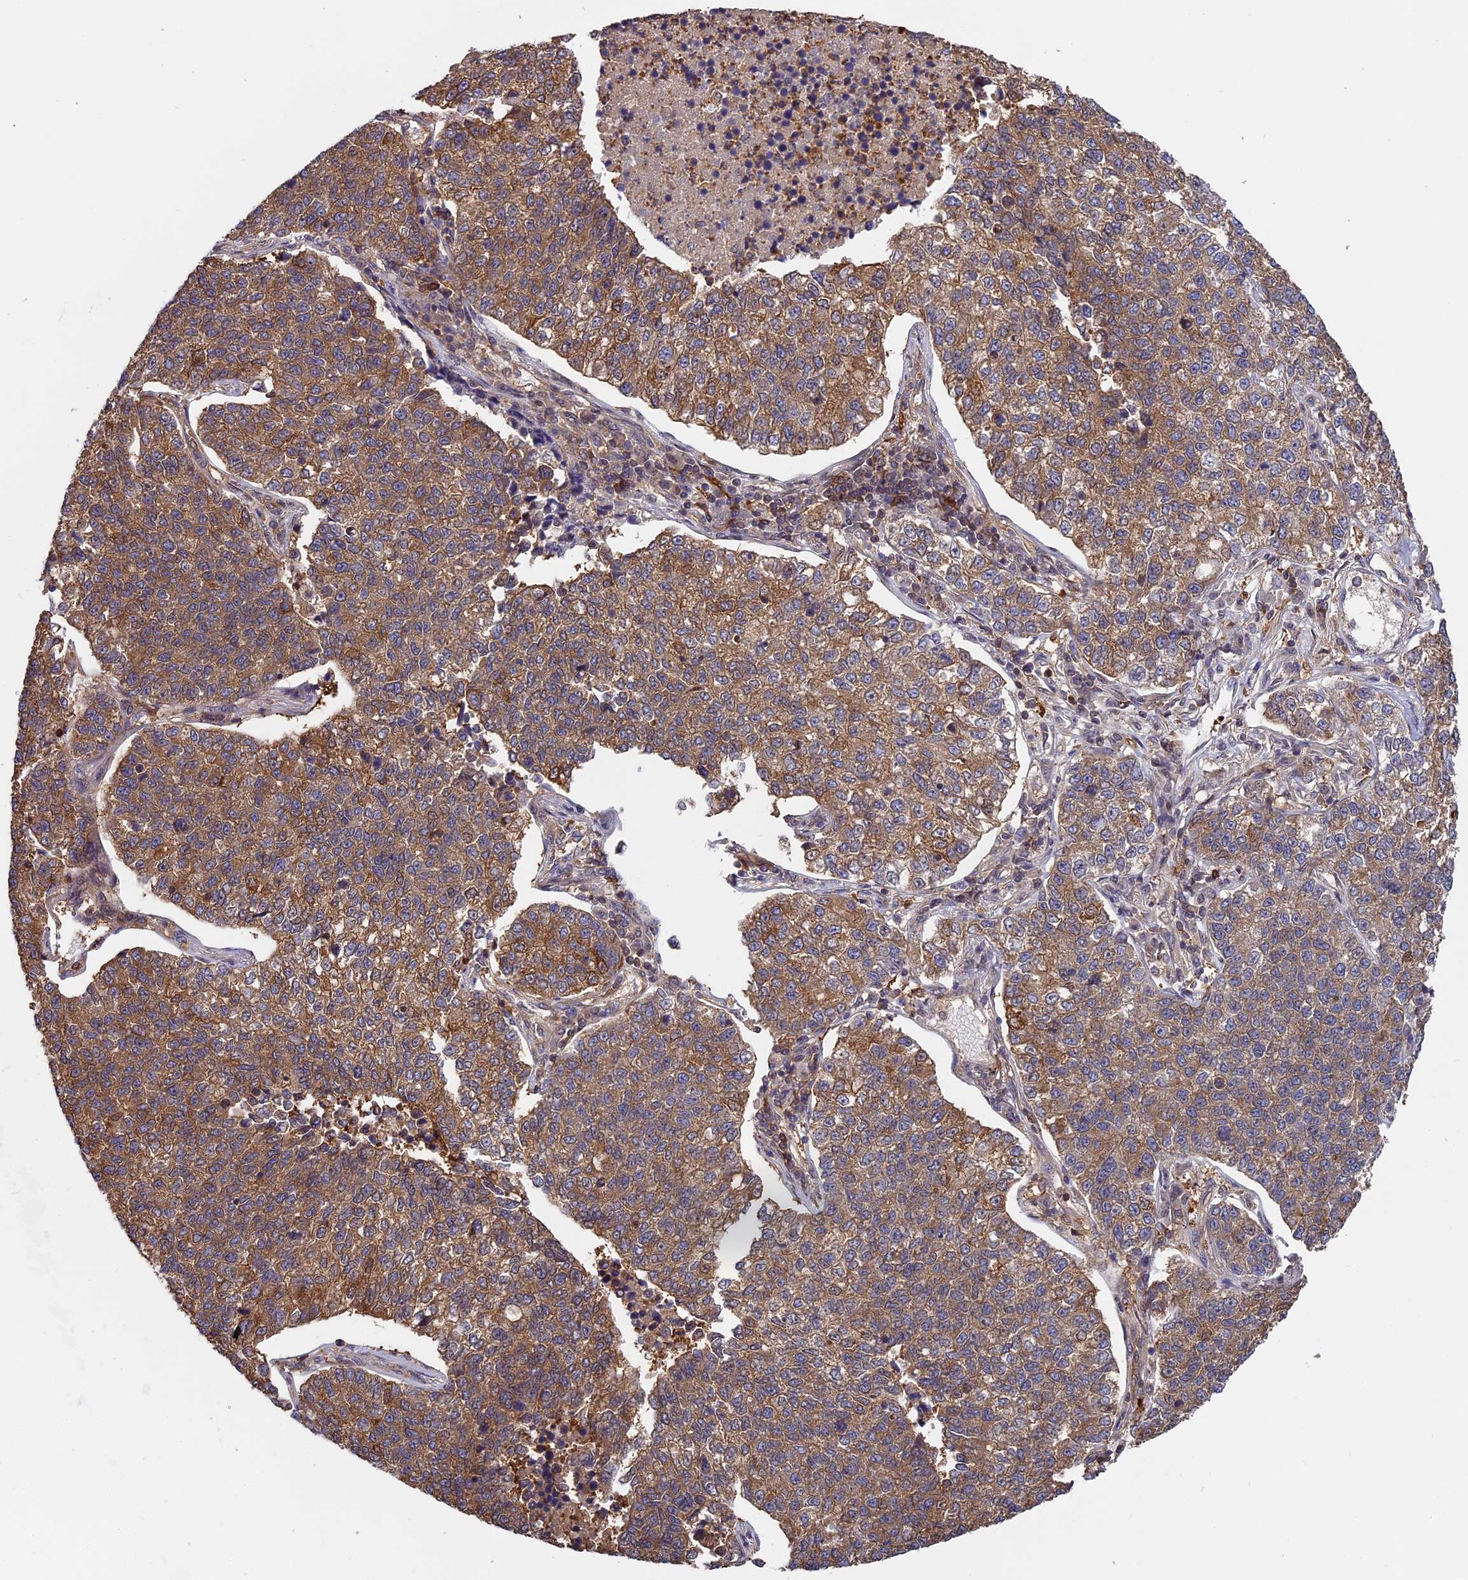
{"staining": {"intensity": "moderate", "quantity": ">75%", "location": "cytoplasmic/membranous"}, "tissue": "lung cancer", "cell_type": "Tumor cells", "image_type": "cancer", "snomed": [{"axis": "morphology", "description": "Adenocarcinoma, NOS"}, {"axis": "topography", "description": "Lung"}], "caption": "The histopathology image demonstrates staining of lung adenocarcinoma, revealing moderate cytoplasmic/membranous protein staining (brown color) within tumor cells.", "gene": "FAM118B", "patient": {"sex": "male", "age": 49}}